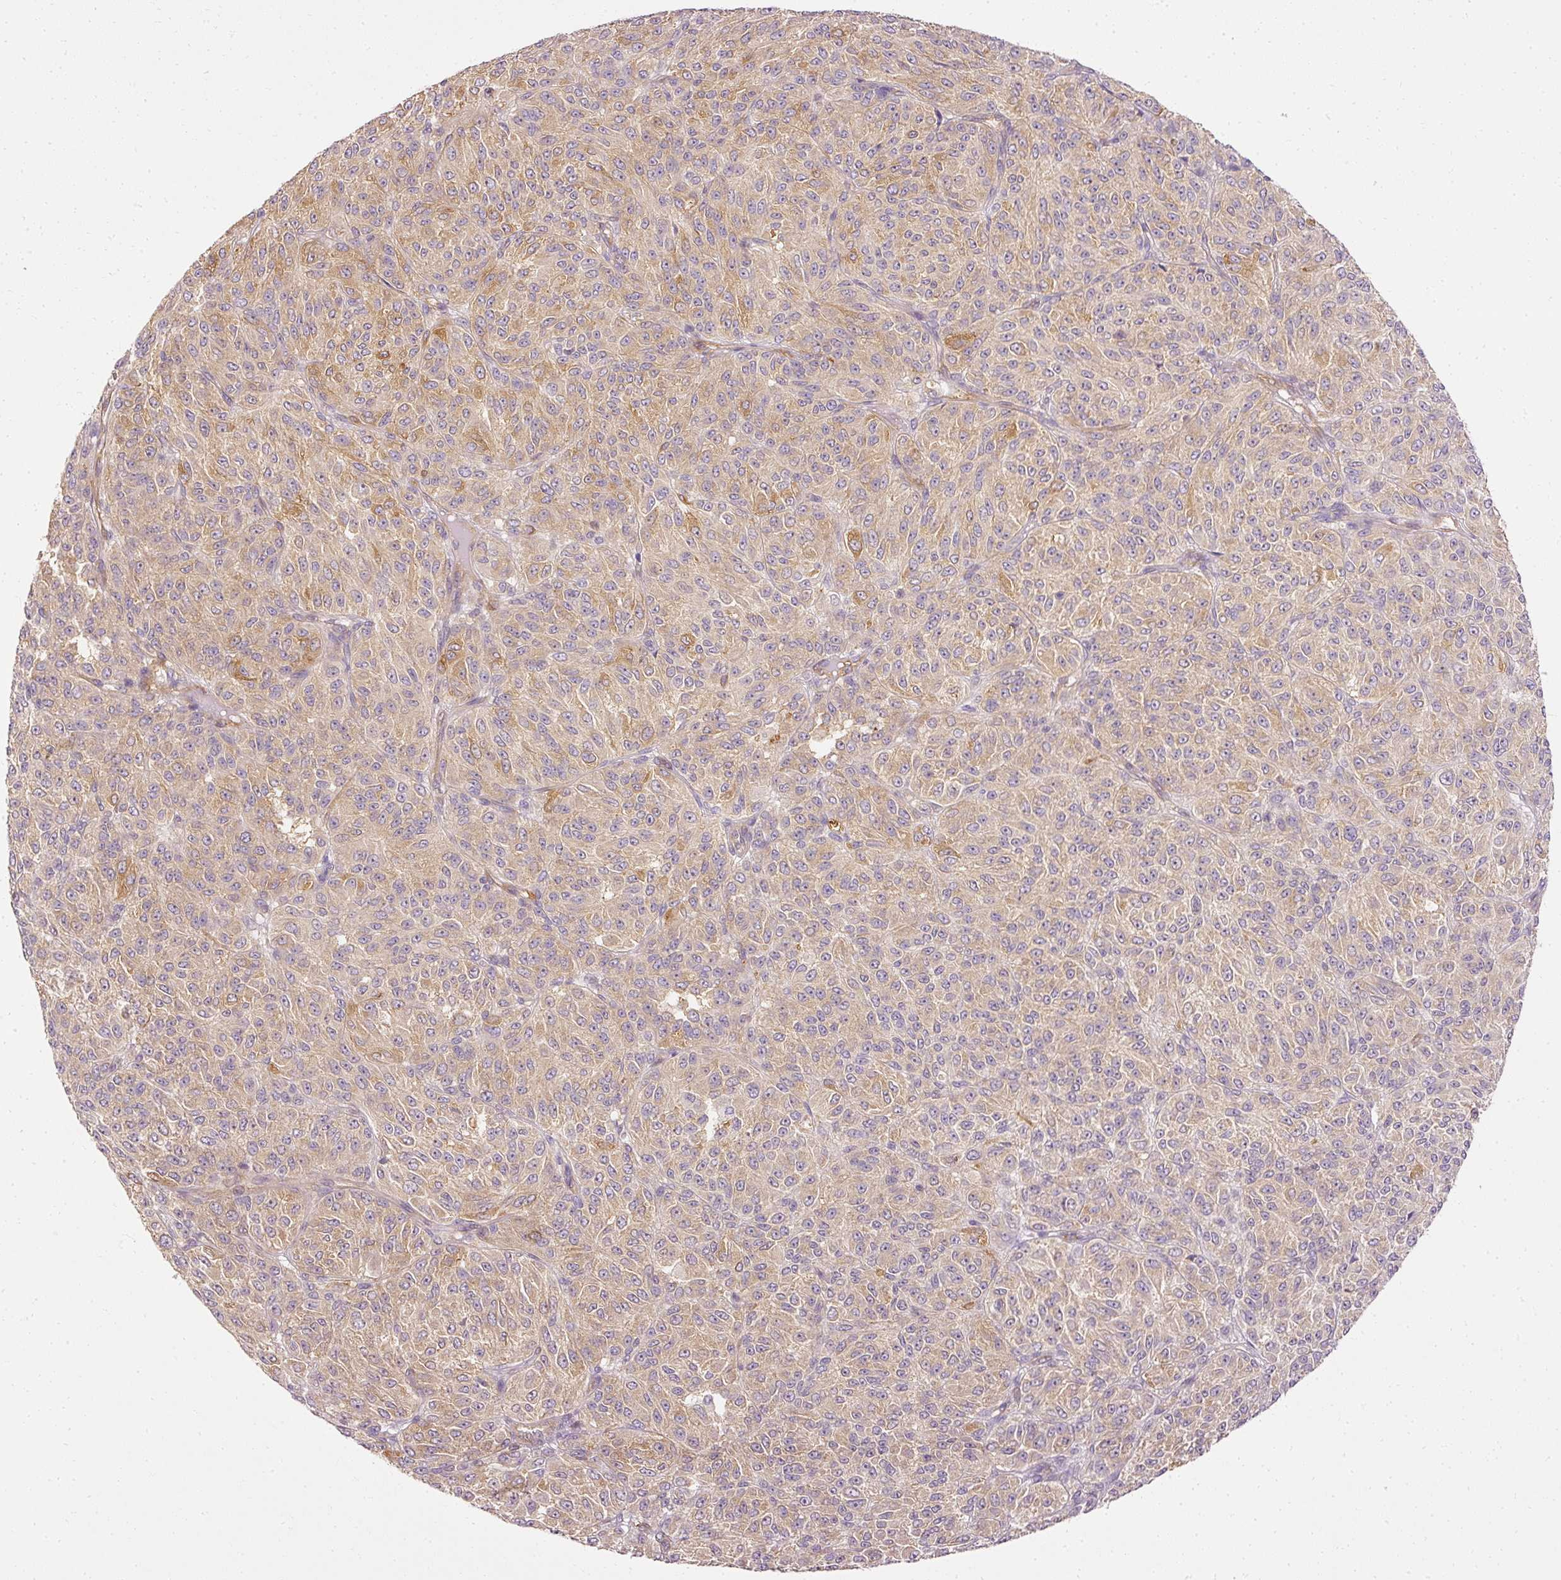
{"staining": {"intensity": "weak", "quantity": ">75%", "location": "cytoplasmic/membranous"}, "tissue": "melanoma", "cell_type": "Tumor cells", "image_type": "cancer", "snomed": [{"axis": "morphology", "description": "Malignant melanoma, Metastatic site"}, {"axis": "topography", "description": "Brain"}], "caption": "Immunohistochemistry (IHC) (DAB) staining of malignant melanoma (metastatic site) shows weak cytoplasmic/membranous protein expression in approximately >75% of tumor cells.", "gene": "ARMH3", "patient": {"sex": "female", "age": 56}}